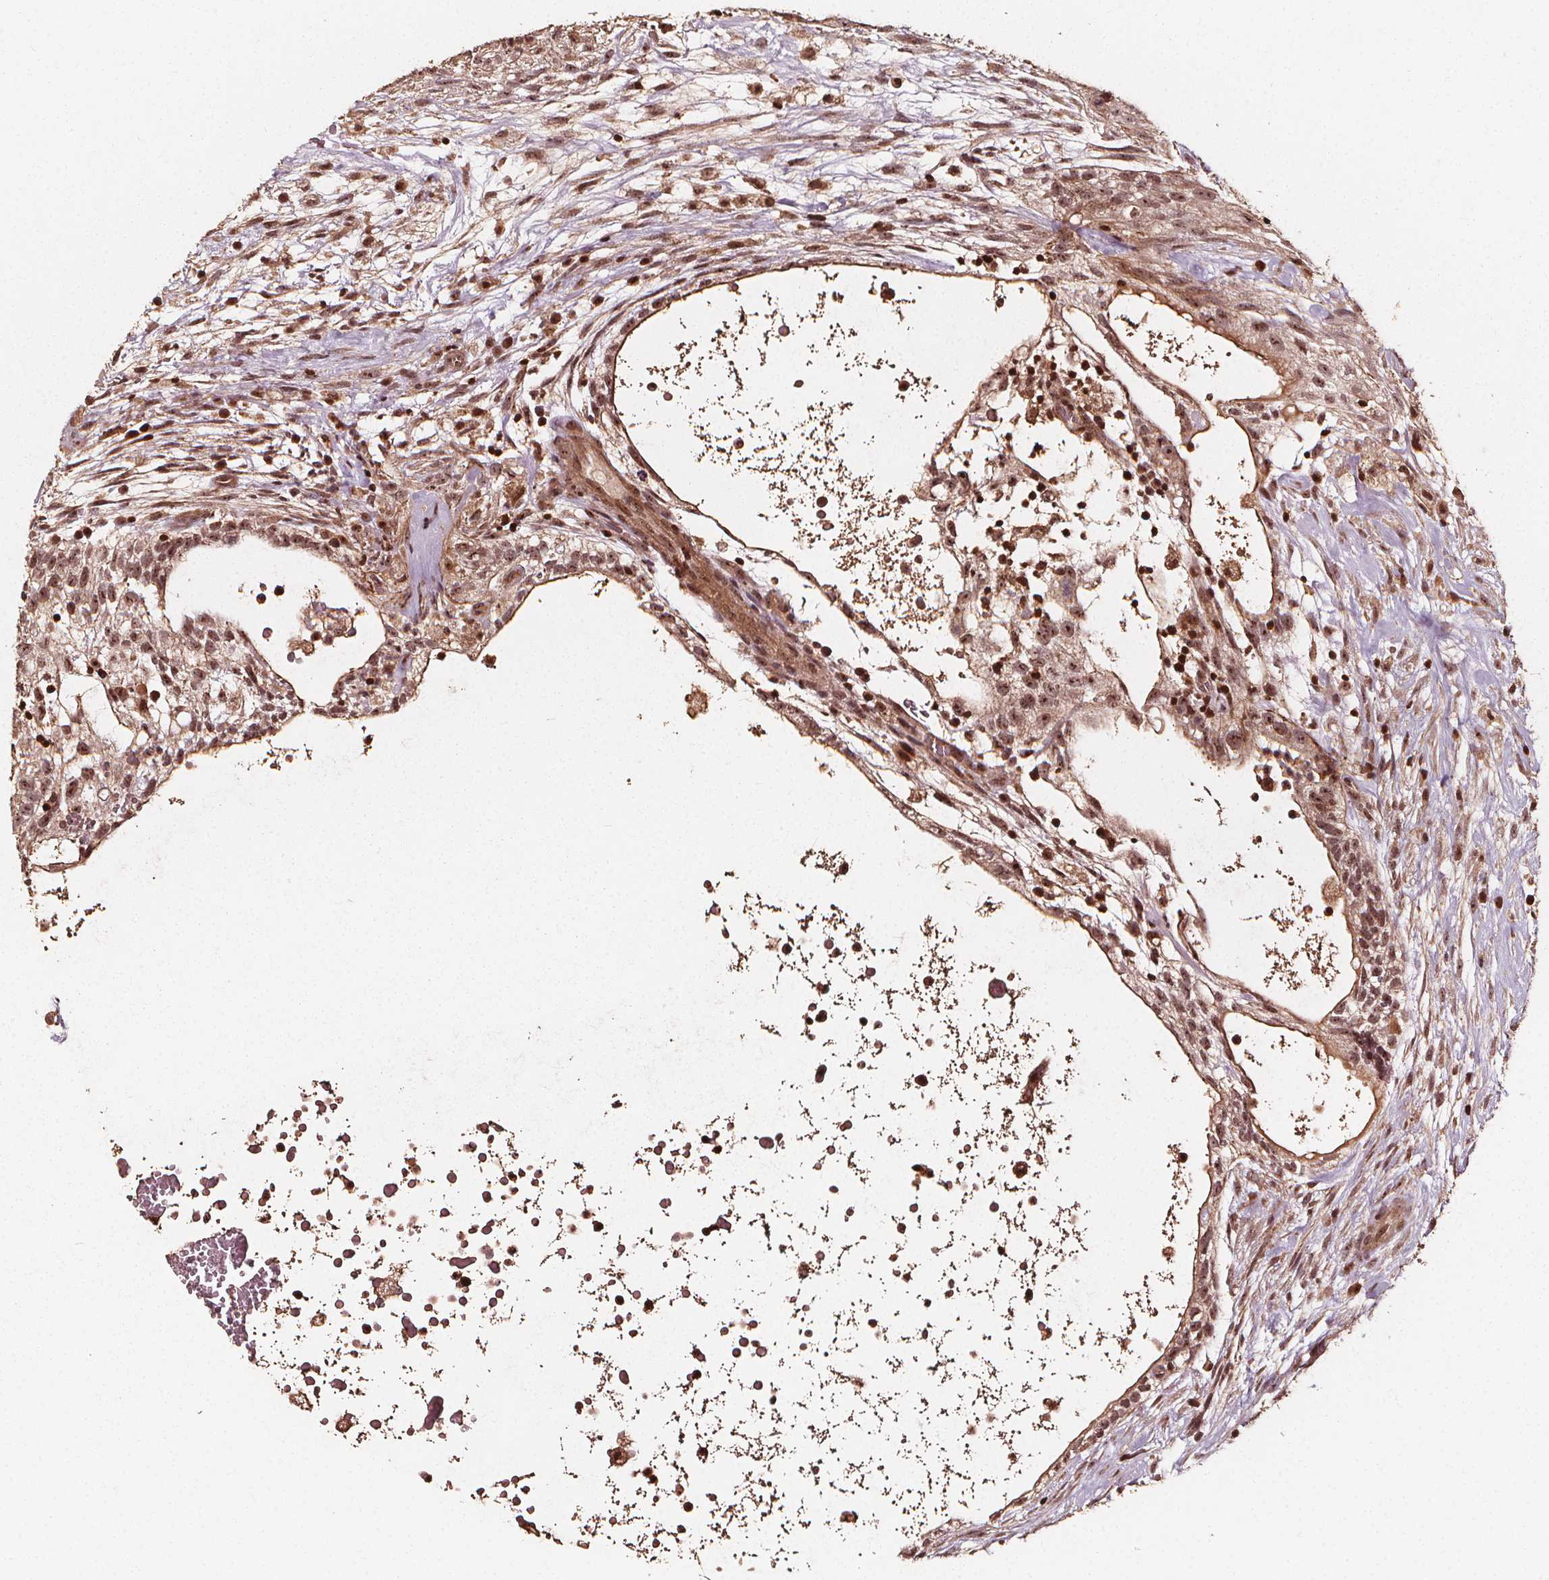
{"staining": {"intensity": "weak", "quantity": ">75%", "location": "cytoplasmic/membranous,nuclear"}, "tissue": "testis cancer", "cell_type": "Tumor cells", "image_type": "cancer", "snomed": [{"axis": "morphology", "description": "Normal tissue, NOS"}, {"axis": "morphology", "description": "Carcinoma, Embryonal, NOS"}, {"axis": "topography", "description": "Testis"}], "caption": "A brown stain shows weak cytoplasmic/membranous and nuclear staining of a protein in testis cancer tumor cells.", "gene": "EXOSC9", "patient": {"sex": "male", "age": 32}}